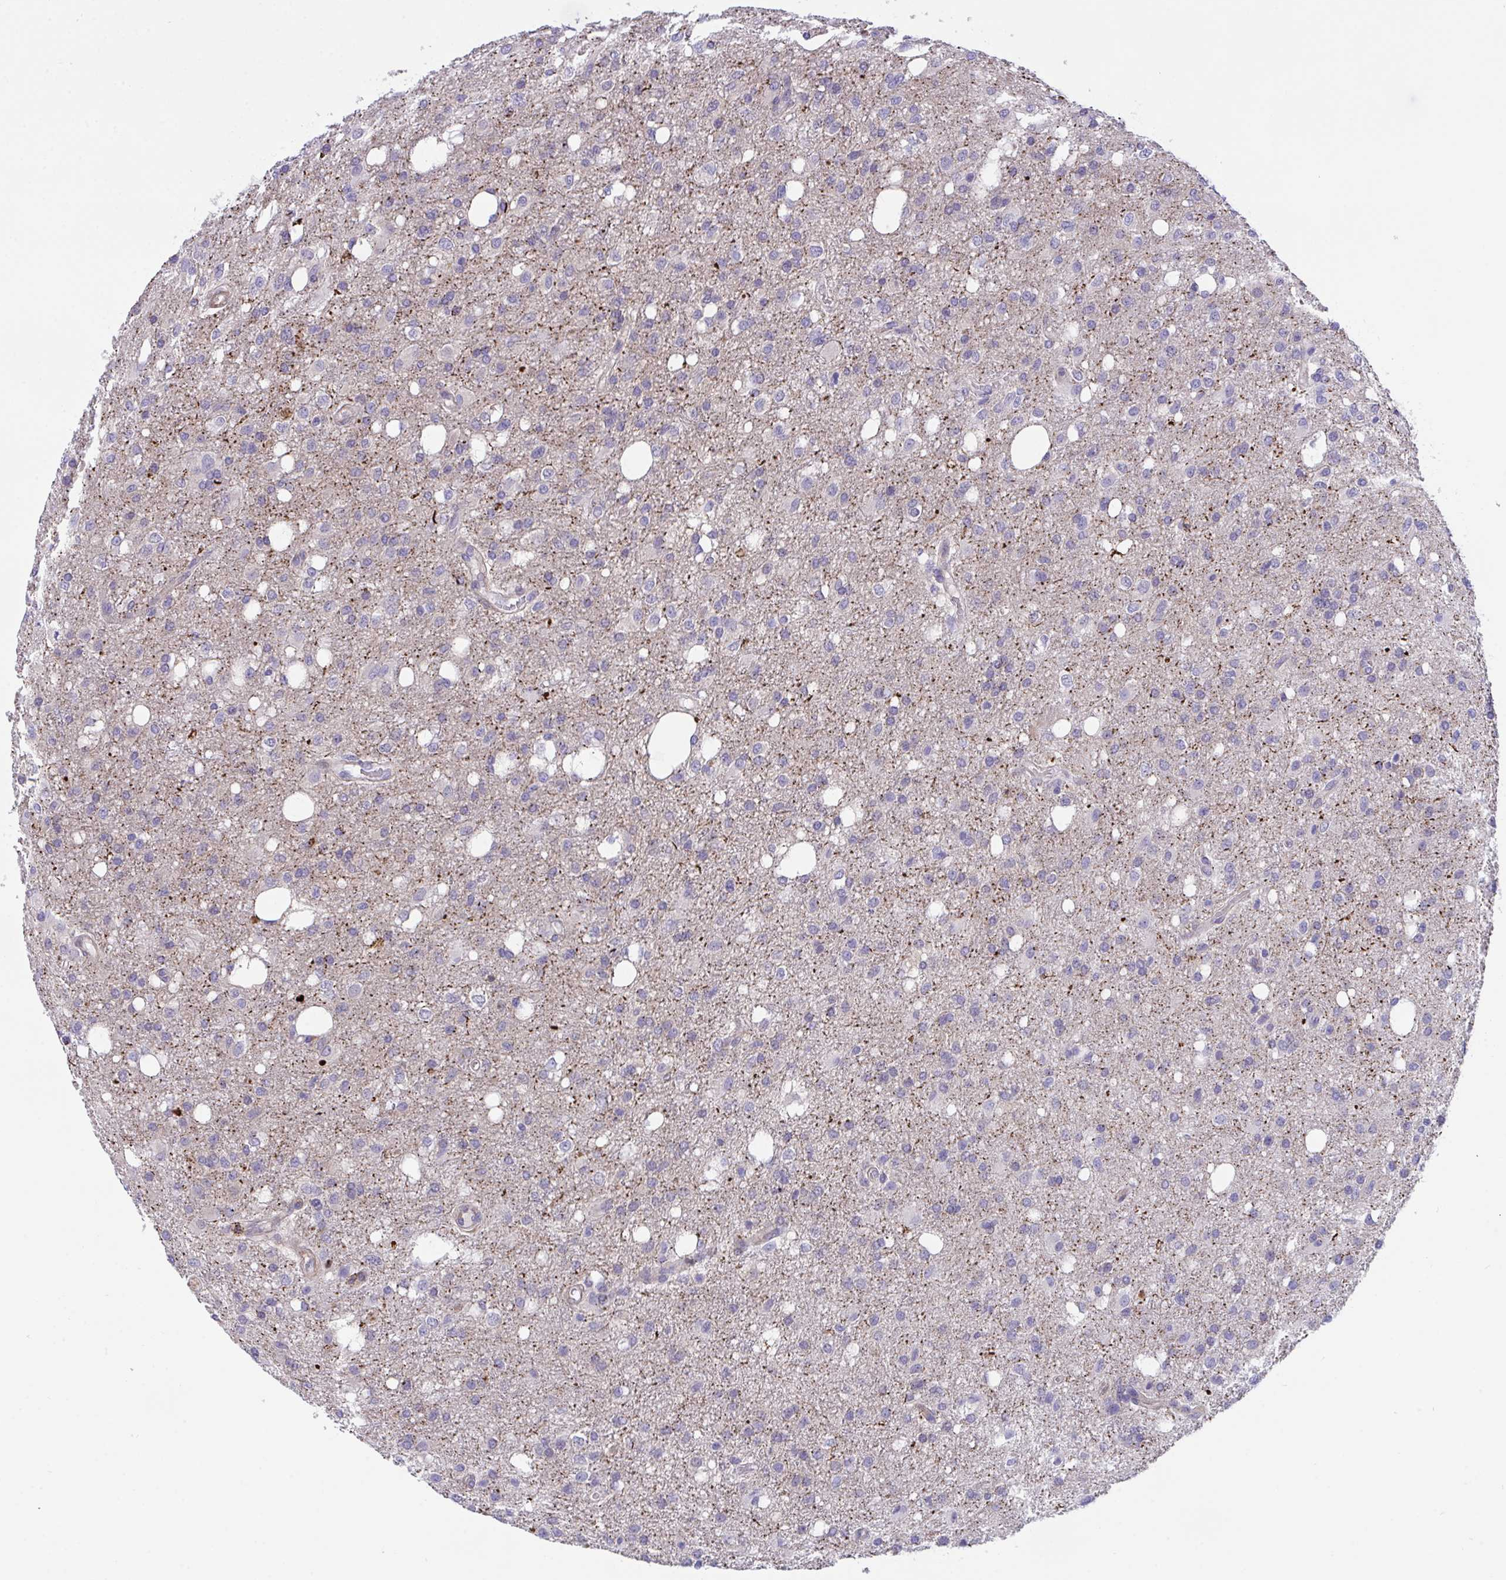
{"staining": {"intensity": "negative", "quantity": "none", "location": "none"}, "tissue": "glioma", "cell_type": "Tumor cells", "image_type": "cancer", "snomed": [{"axis": "morphology", "description": "Glioma, malignant, Low grade"}, {"axis": "topography", "description": "Brain"}], "caption": "Immunohistochemical staining of malignant low-grade glioma displays no significant positivity in tumor cells.", "gene": "PPIH", "patient": {"sex": "female", "age": 58}}